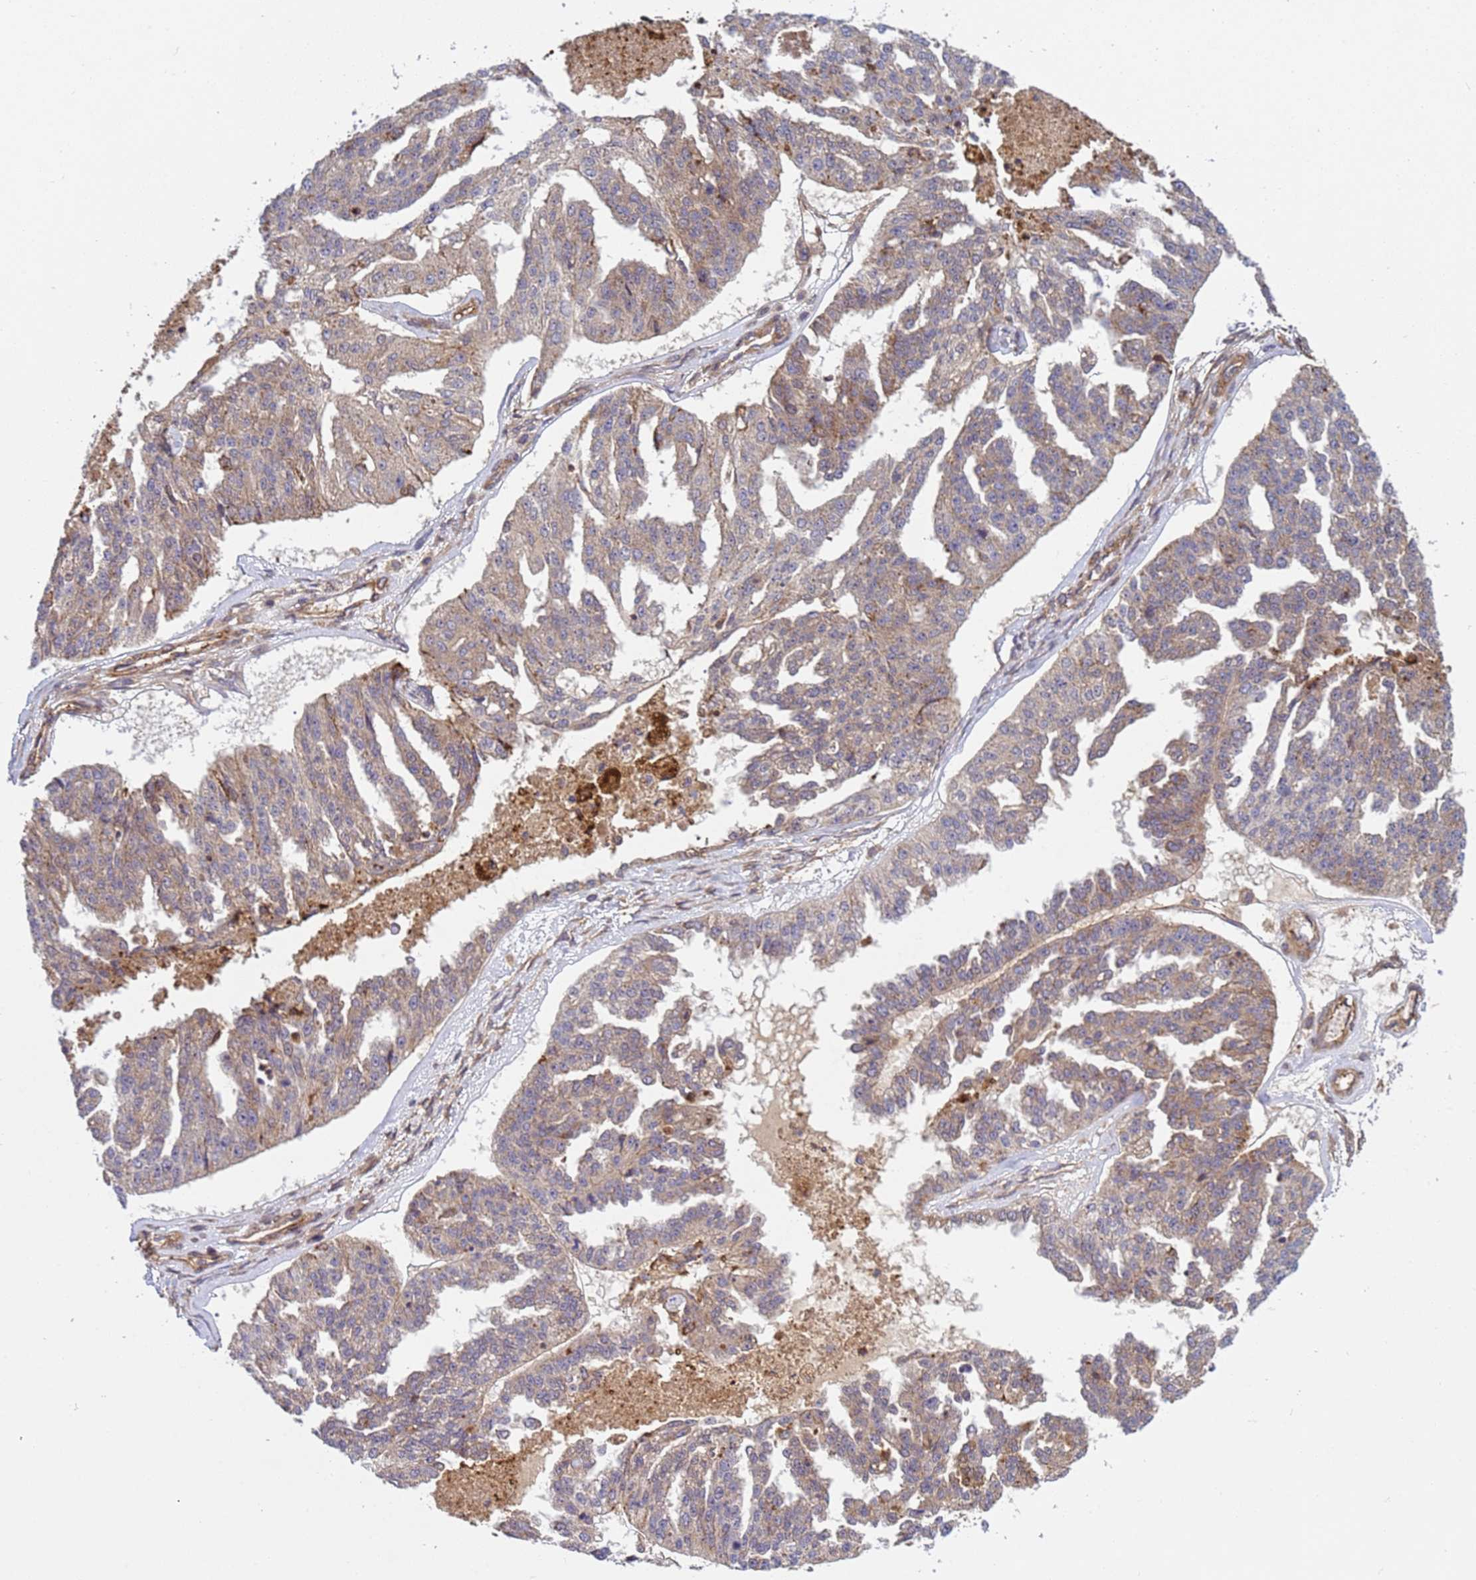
{"staining": {"intensity": "weak", "quantity": "25%-75%", "location": "cytoplasmic/membranous"}, "tissue": "ovarian cancer", "cell_type": "Tumor cells", "image_type": "cancer", "snomed": [{"axis": "morphology", "description": "Cystadenocarcinoma, serous, NOS"}, {"axis": "topography", "description": "Ovary"}], "caption": "Protein expression analysis of human ovarian serous cystadenocarcinoma reveals weak cytoplasmic/membranous positivity in approximately 25%-75% of tumor cells.", "gene": "C8orf34", "patient": {"sex": "female", "age": 58}}